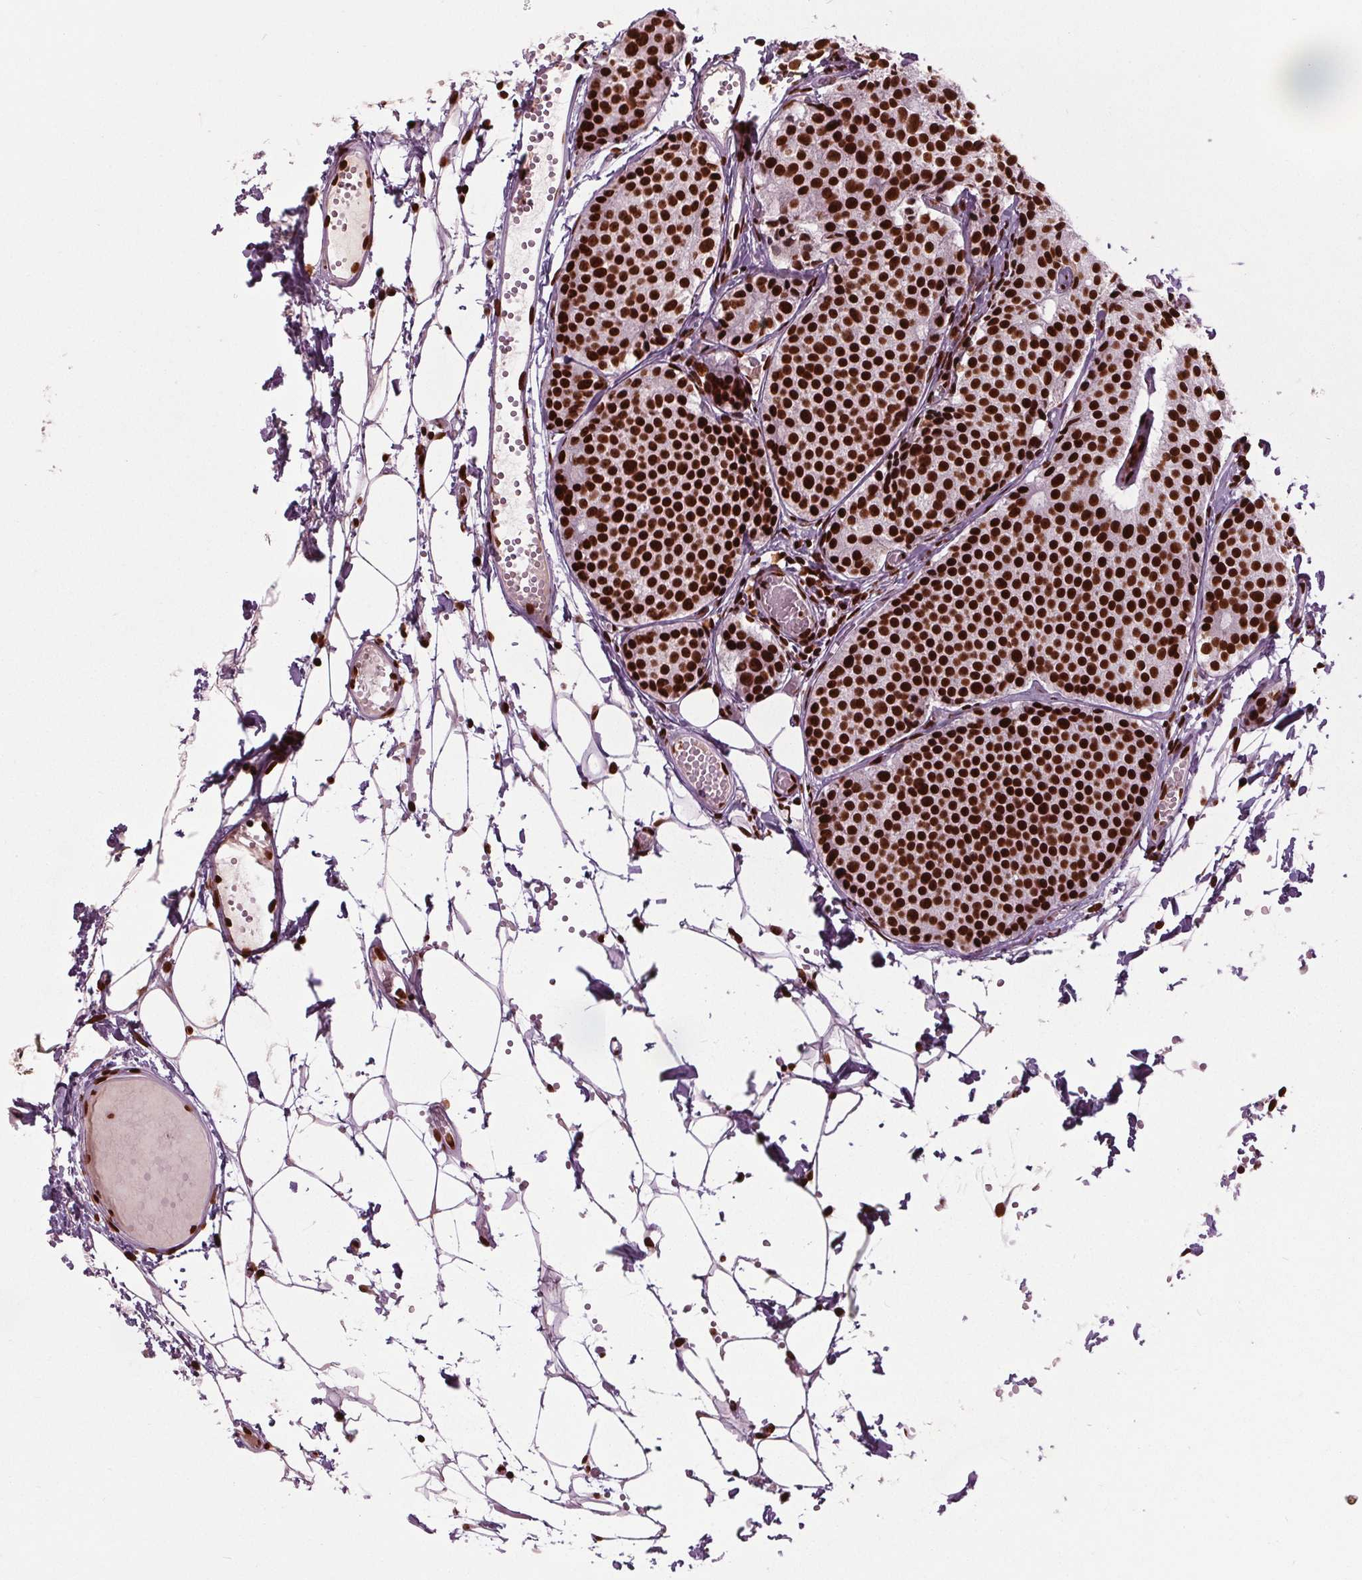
{"staining": {"intensity": "strong", "quantity": ">75%", "location": "nuclear"}, "tissue": "carcinoid", "cell_type": "Tumor cells", "image_type": "cancer", "snomed": [{"axis": "morphology", "description": "Carcinoid, malignant, NOS"}, {"axis": "topography", "description": "Small intestine"}], "caption": "This micrograph shows carcinoid stained with IHC to label a protein in brown. The nuclear of tumor cells show strong positivity for the protein. Nuclei are counter-stained blue.", "gene": "BRD4", "patient": {"sex": "female", "age": 65}}